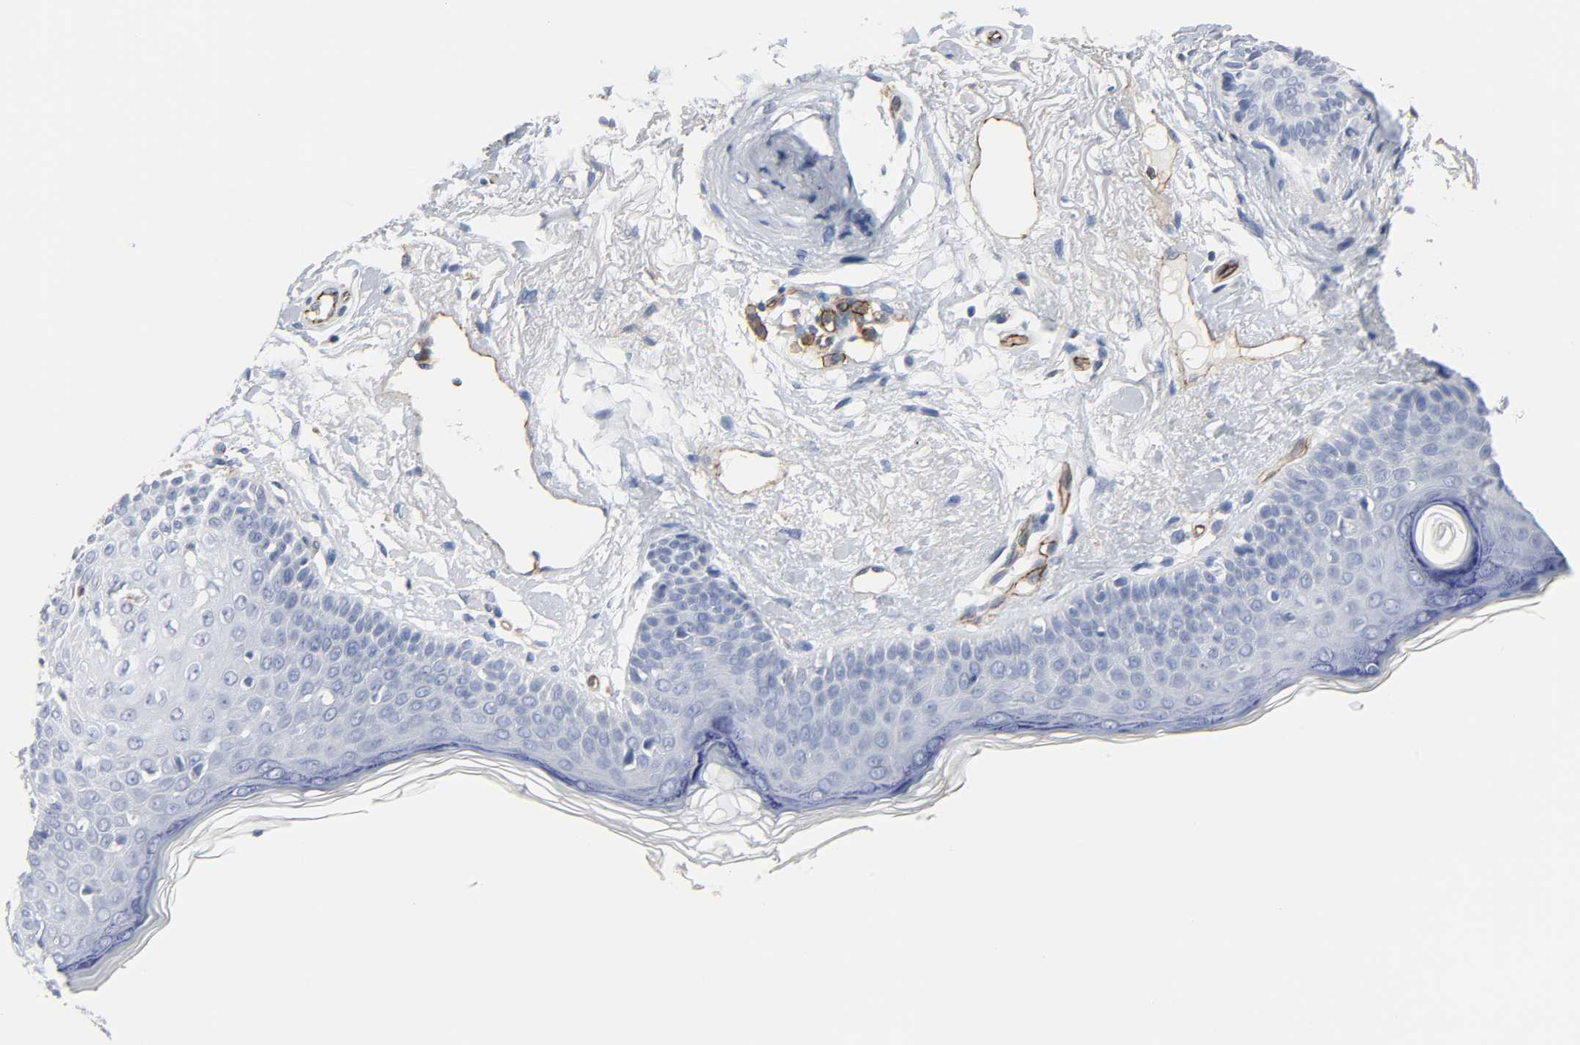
{"staining": {"intensity": "negative", "quantity": "none", "location": "none"}, "tissue": "skin cancer", "cell_type": "Tumor cells", "image_type": "cancer", "snomed": [{"axis": "morphology", "description": "Normal tissue, NOS"}, {"axis": "morphology", "description": "Basal cell carcinoma"}, {"axis": "topography", "description": "Skin"}], "caption": "A photomicrograph of skin cancer (basal cell carcinoma) stained for a protein shows no brown staining in tumor cells.", "gene": "PECAM1", "patient": {"sex": "female", "age": 69}}